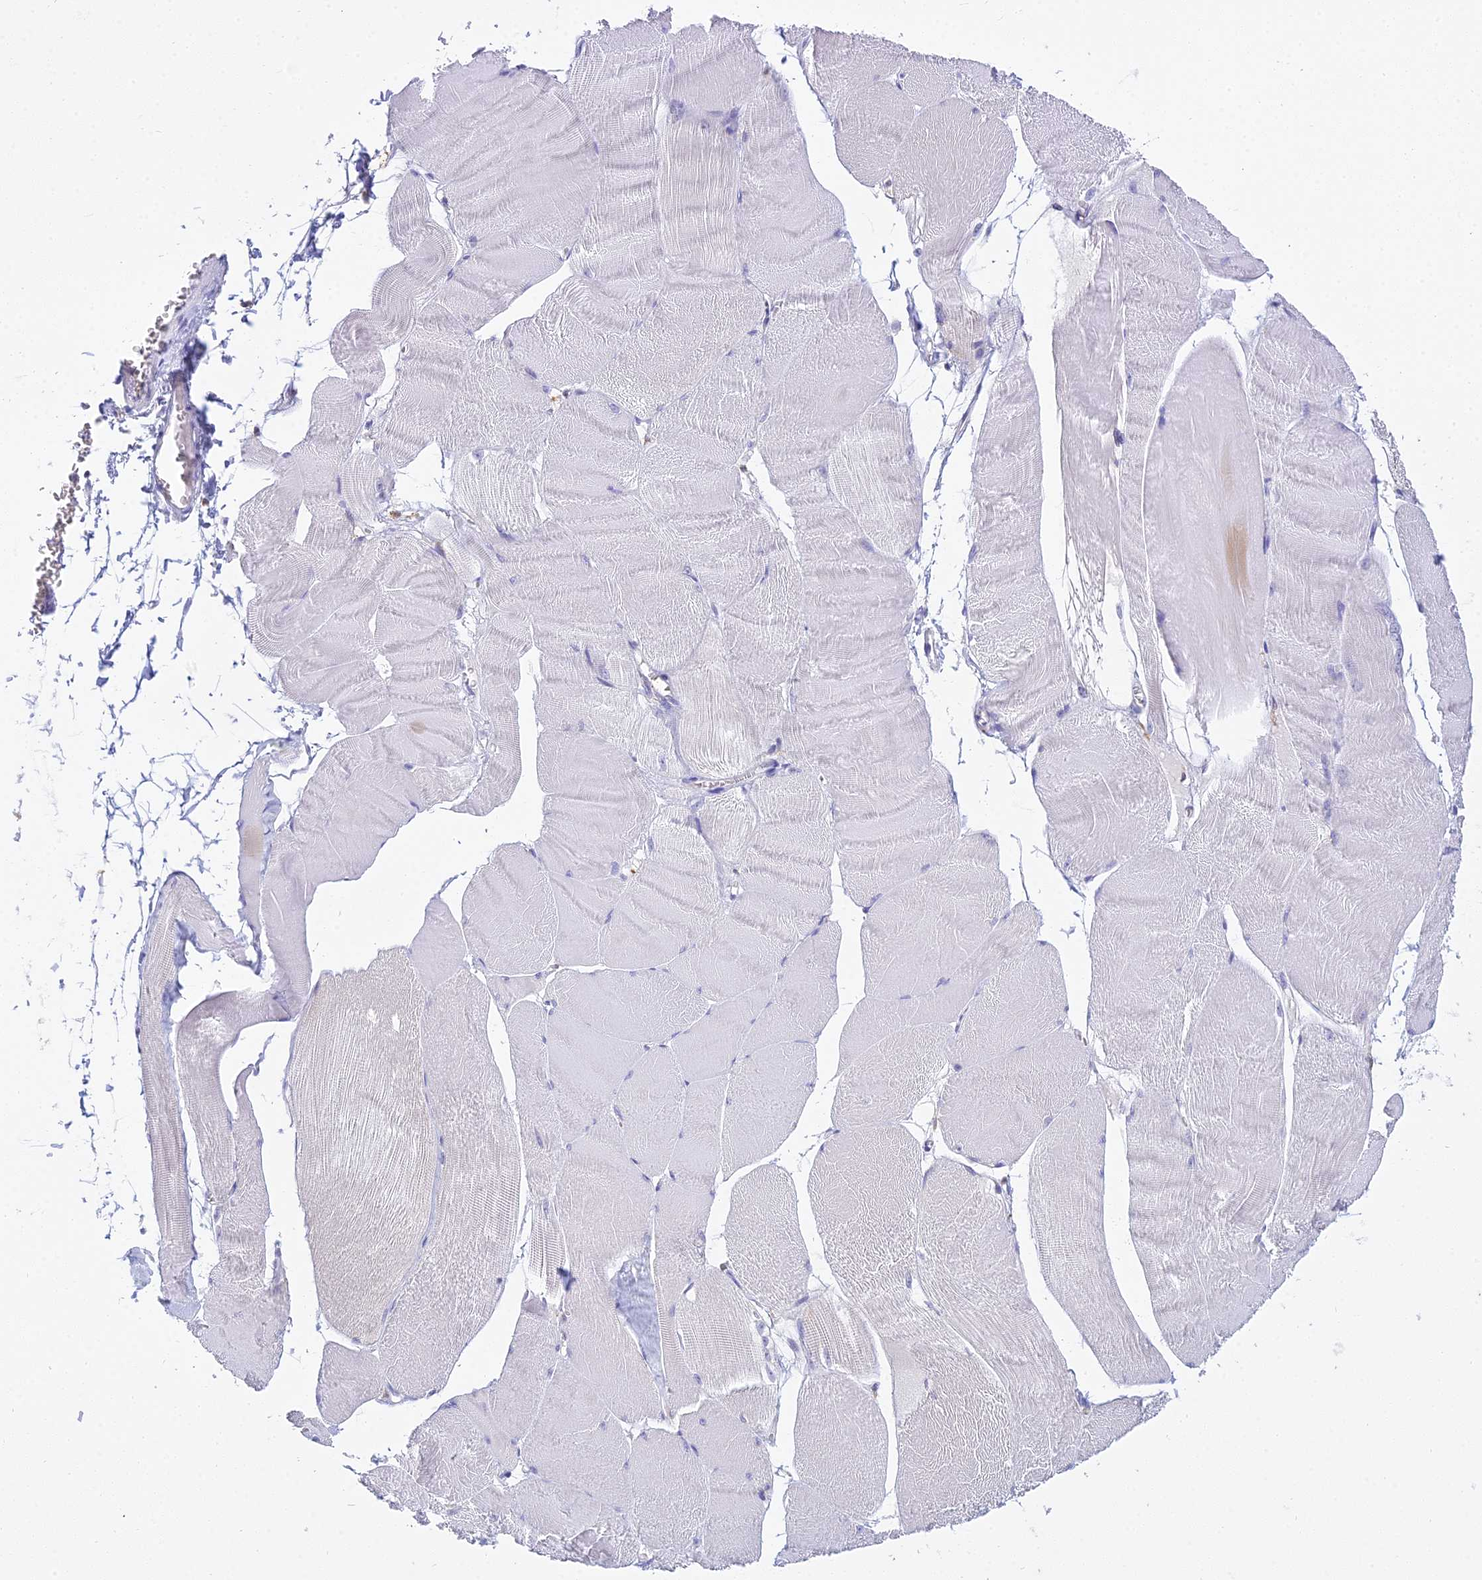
{"staining": {"intensity": "negative", "quantity": "none", "location": "none"}, "tissue": "skeletal muscle", "cell_type": "Myocytes", "image_type": "normal", "snomed": [{"axis": "morphology", "description": "Normal tissue, NOS"}, {"axis": "morphology", "description": "Basal cell carcinoma"}, {"axis": "topography", "description": "Skeletal muscle"}], "caption": "This is a micrograph of immunohistochemistry staining of benign skeletal muscle, which shows no positivity in myocytes.", "gene": "UBE2G1", "patient": {"sex": "female", "age": 64}}